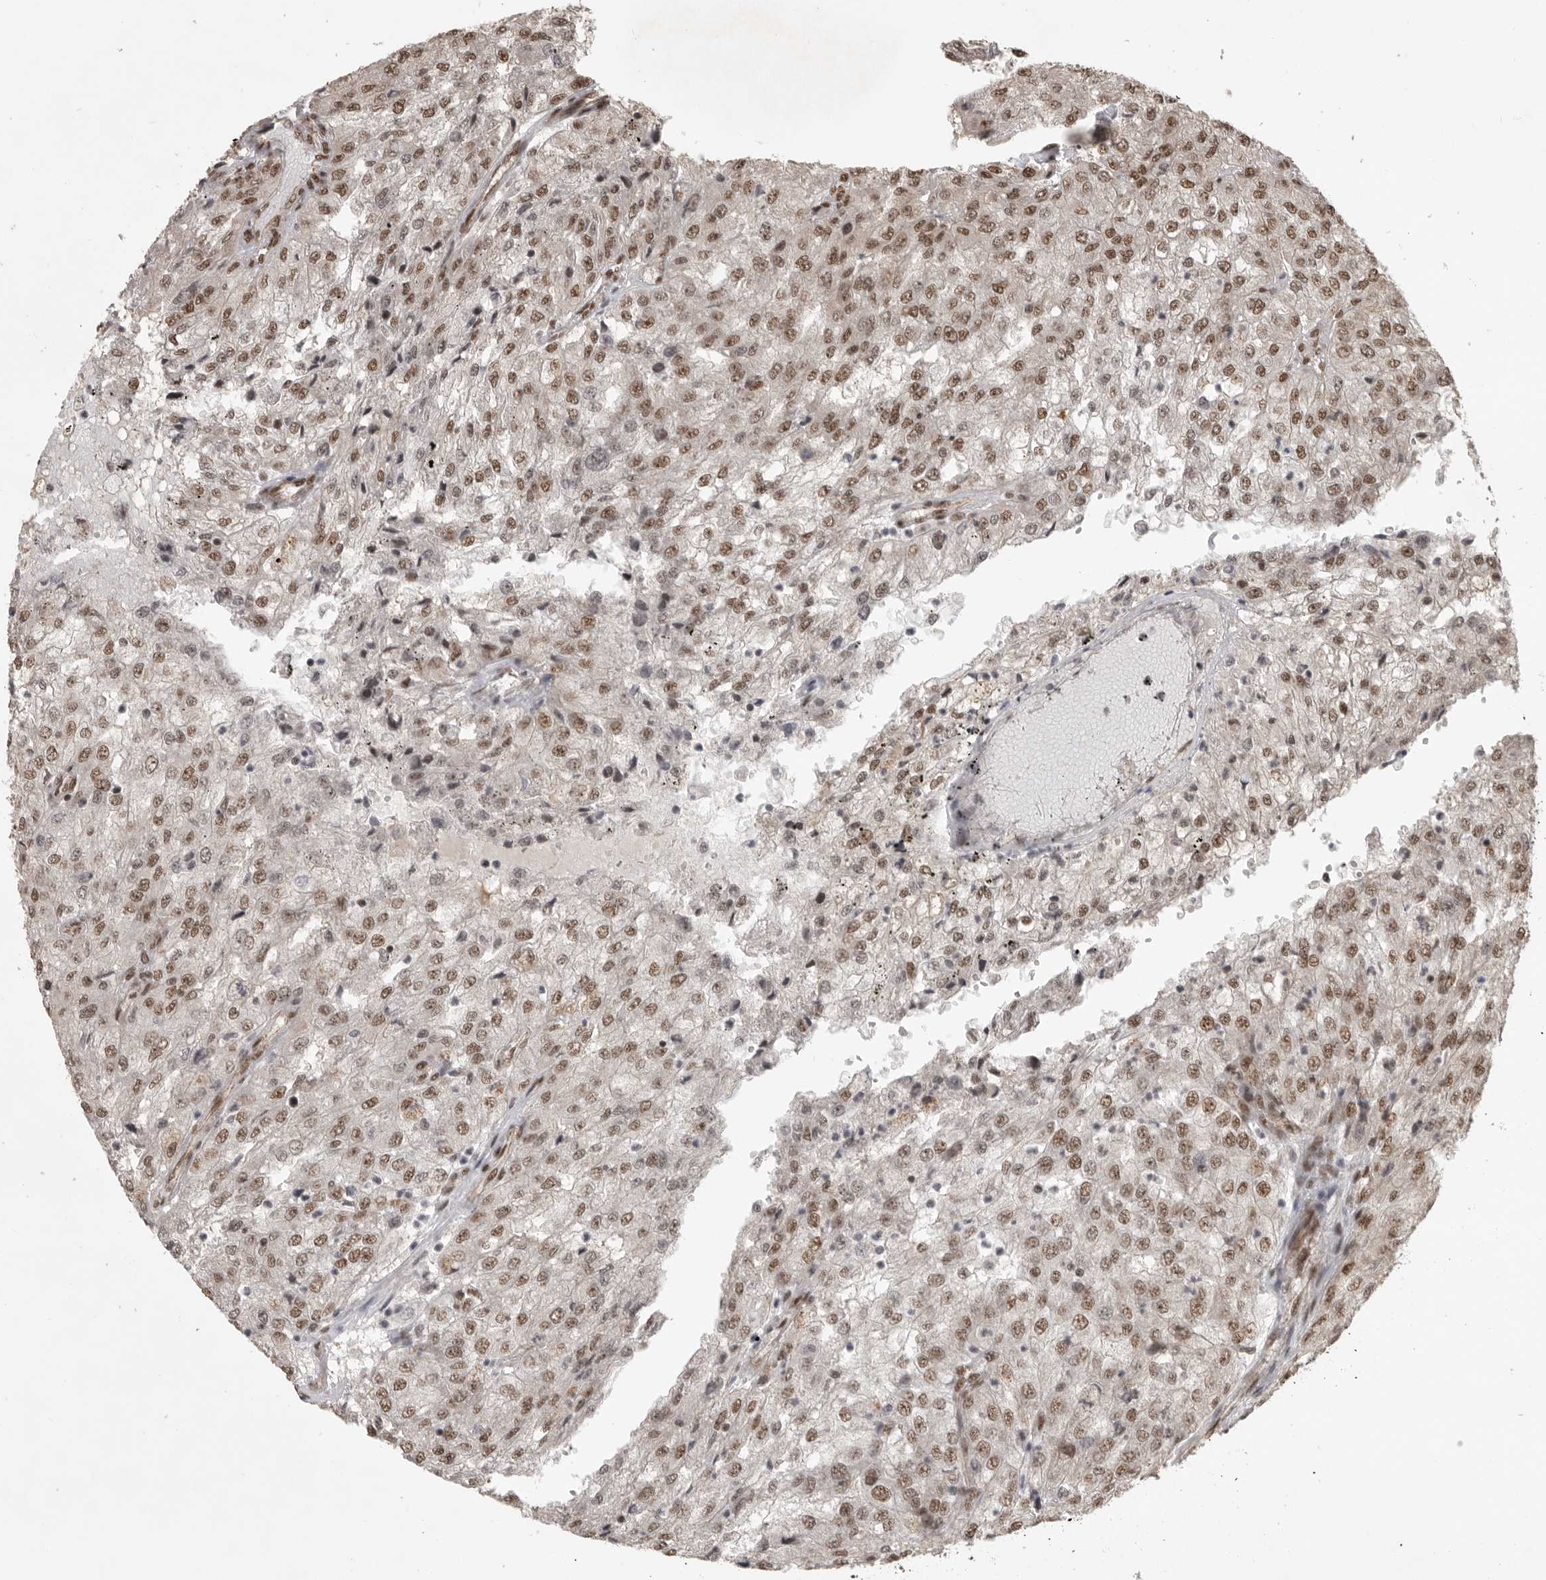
{"staining": {"intensity": "moderate", "quantity": ">75%", "location": "nuclear"}, "tissue": "renal cancer", "cell_type": "Tumor cells", "image_type": "cancer", "snomed": [{"axis": "morphology", "description": "Adenocarcinoma, NOS"}, {"axis": "topography", "description": "Kidney"}], "caption": "Protein staining of adenocarcinoma (renal) tissue demonstrates moderate nuclear staining in approximately >75% of tumor cells. Nuclei are stained in blue.", "gene": "CBLL1", "patient": {"sex": "female", "age": 54}}